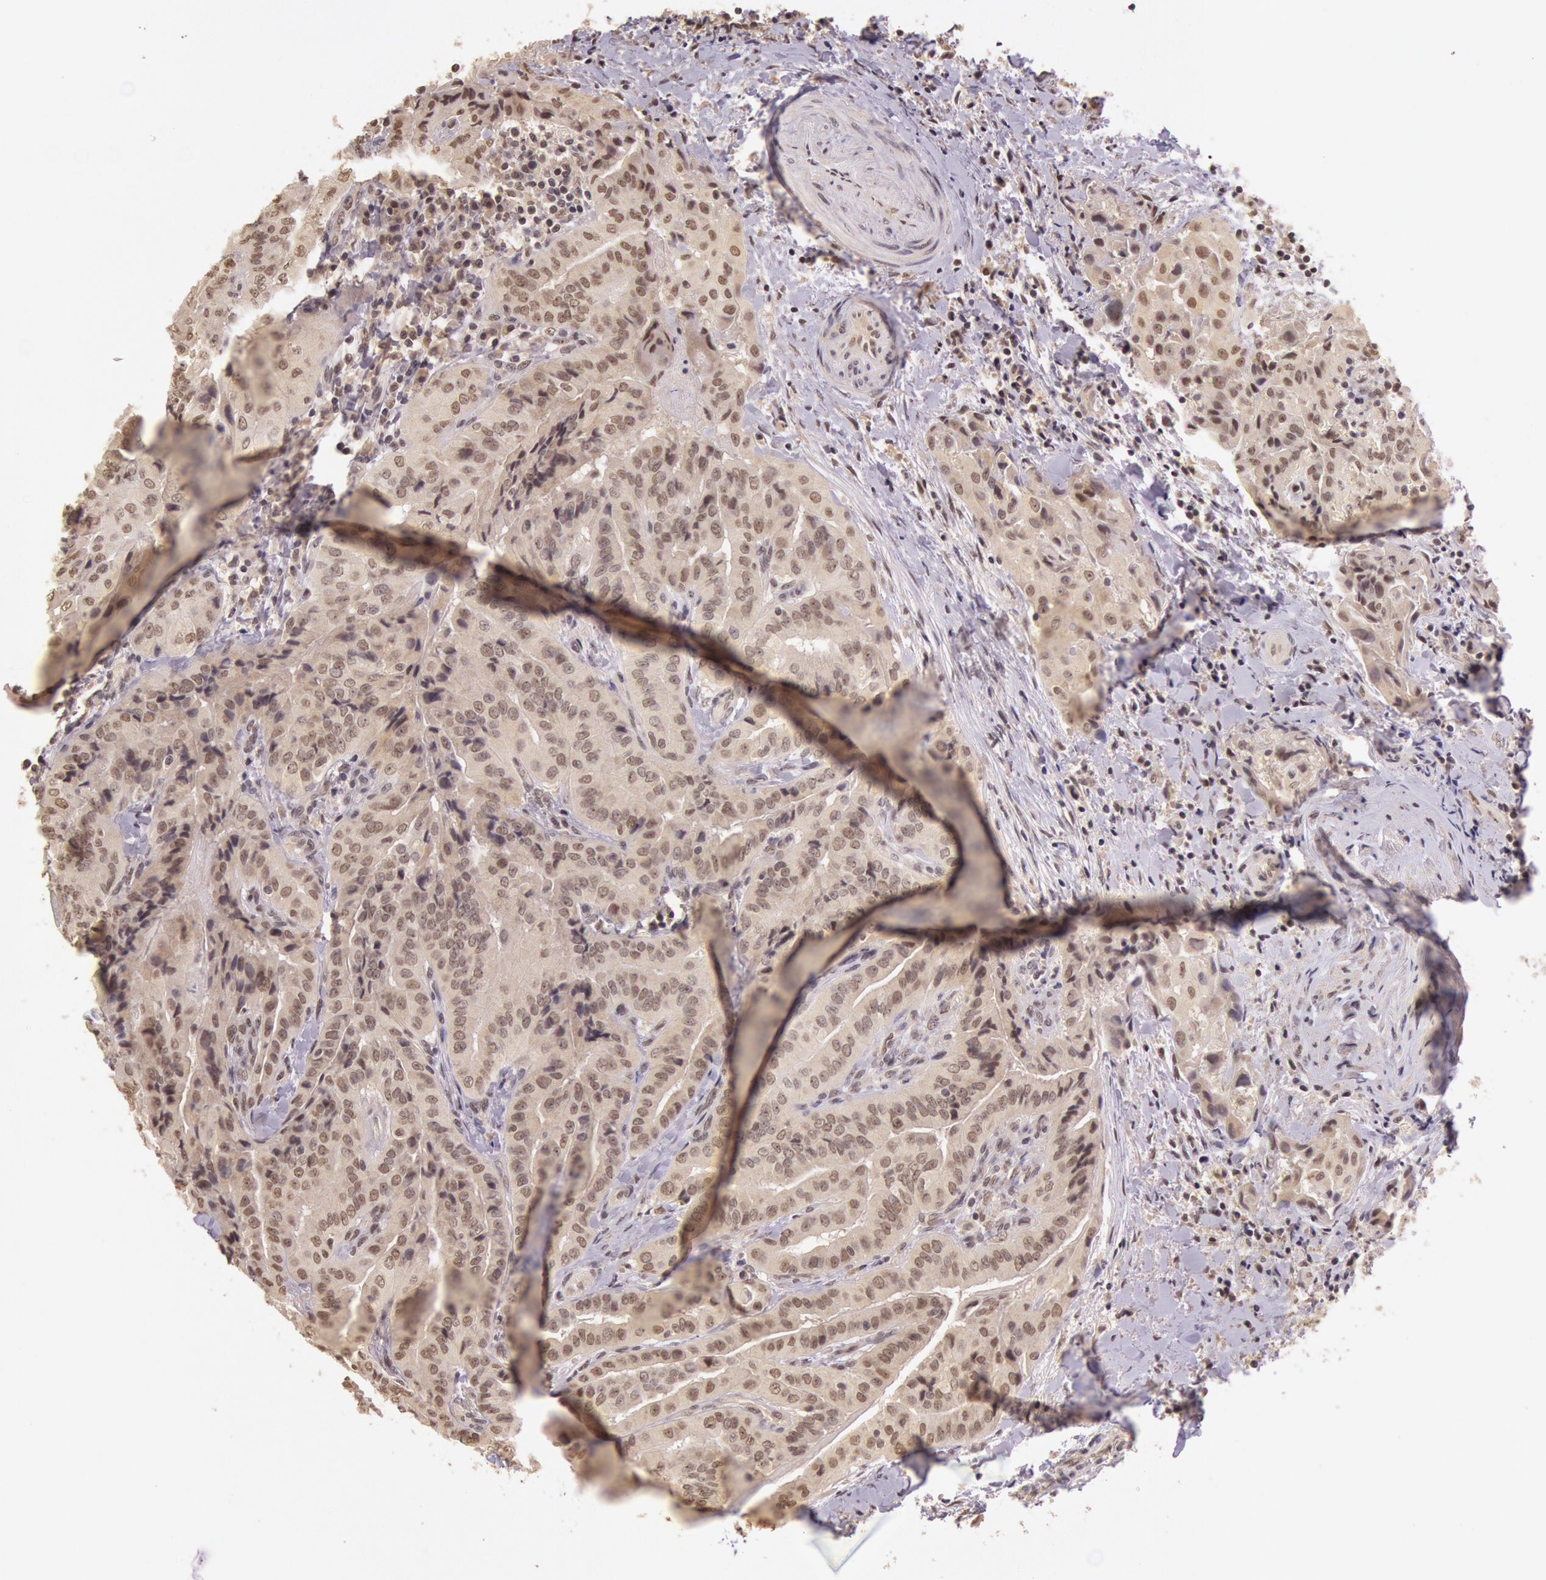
{"staining": {"intensity": "weak", "quantity": "25%-75%", "location": "cytoplasmic/membranous,nuclear"}, "tissue": "thyroid cancer", "cell_type": "Tumor cells", "image_type": "cancer", "snomed": [{"axis": "morphology", "description": "Papillary adenocarcinoma, NOS"}, {"axis": "topography", "description": "Thyroid gland"}], "caption": "Protein staining of thyroid cancer tissue demonstrates weak cytoplasmic/membranous and nuclear expression in approximately 25%-75% of tumor cells. The protein of interest is stained brown, and the nuclei are stained in blue (DAB (3,3'-diaminobenzidine) IHC with brightfield microscopy, high magnification).", "gene": "RTL10", "patient": {"sex": "female", "age": 71}}